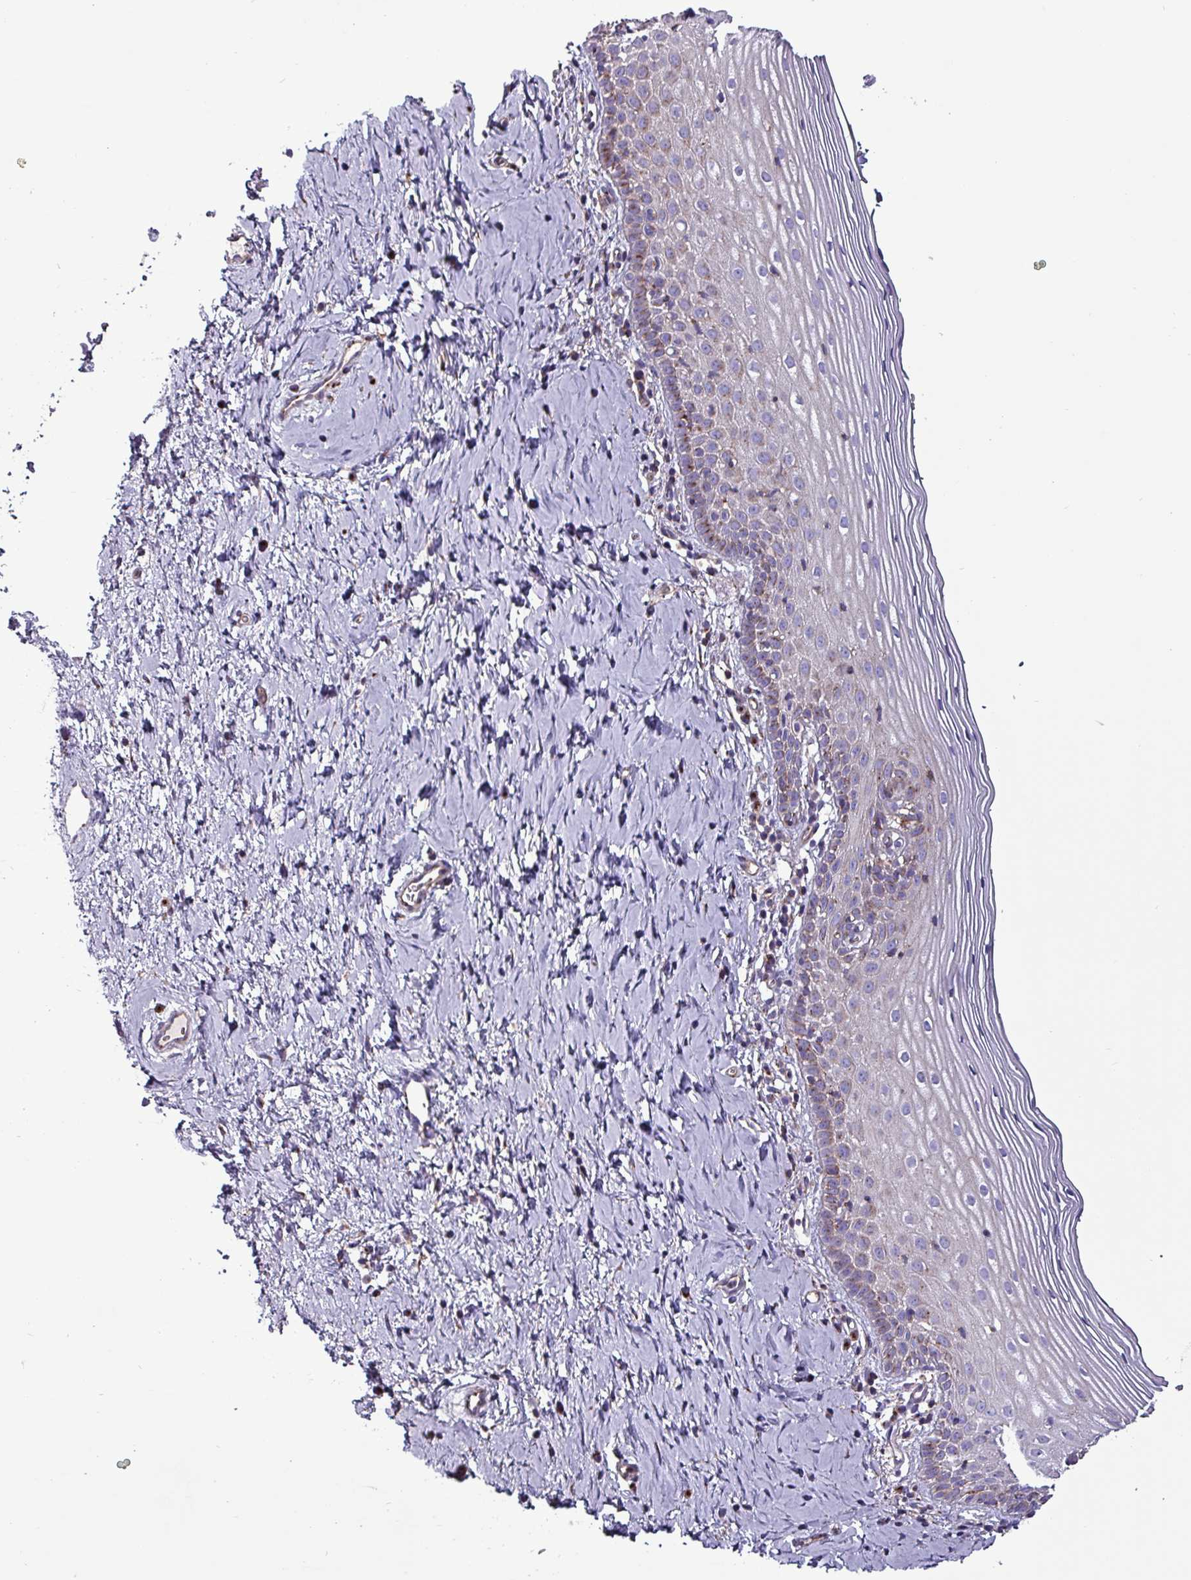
{"staining": {"intensity": "weak", "quantity": "<25%", "location": "cytoplasmic/membranous"}, "tissue": "cervix", "cell_type": "Glandular cells", "image_type": "normal", "snomed": [{"axis": "morphology", "description": "Normal tissue, NOS"}, {"axis": "topography", "description": "Cervix"}], "caption": "This is an immunohistochemistry histopathology image of unremarkable human cervix. There is no positivity in glandular cells.", "gene": "VAMP4", "patient": {"sex": "female", "age": 44}}